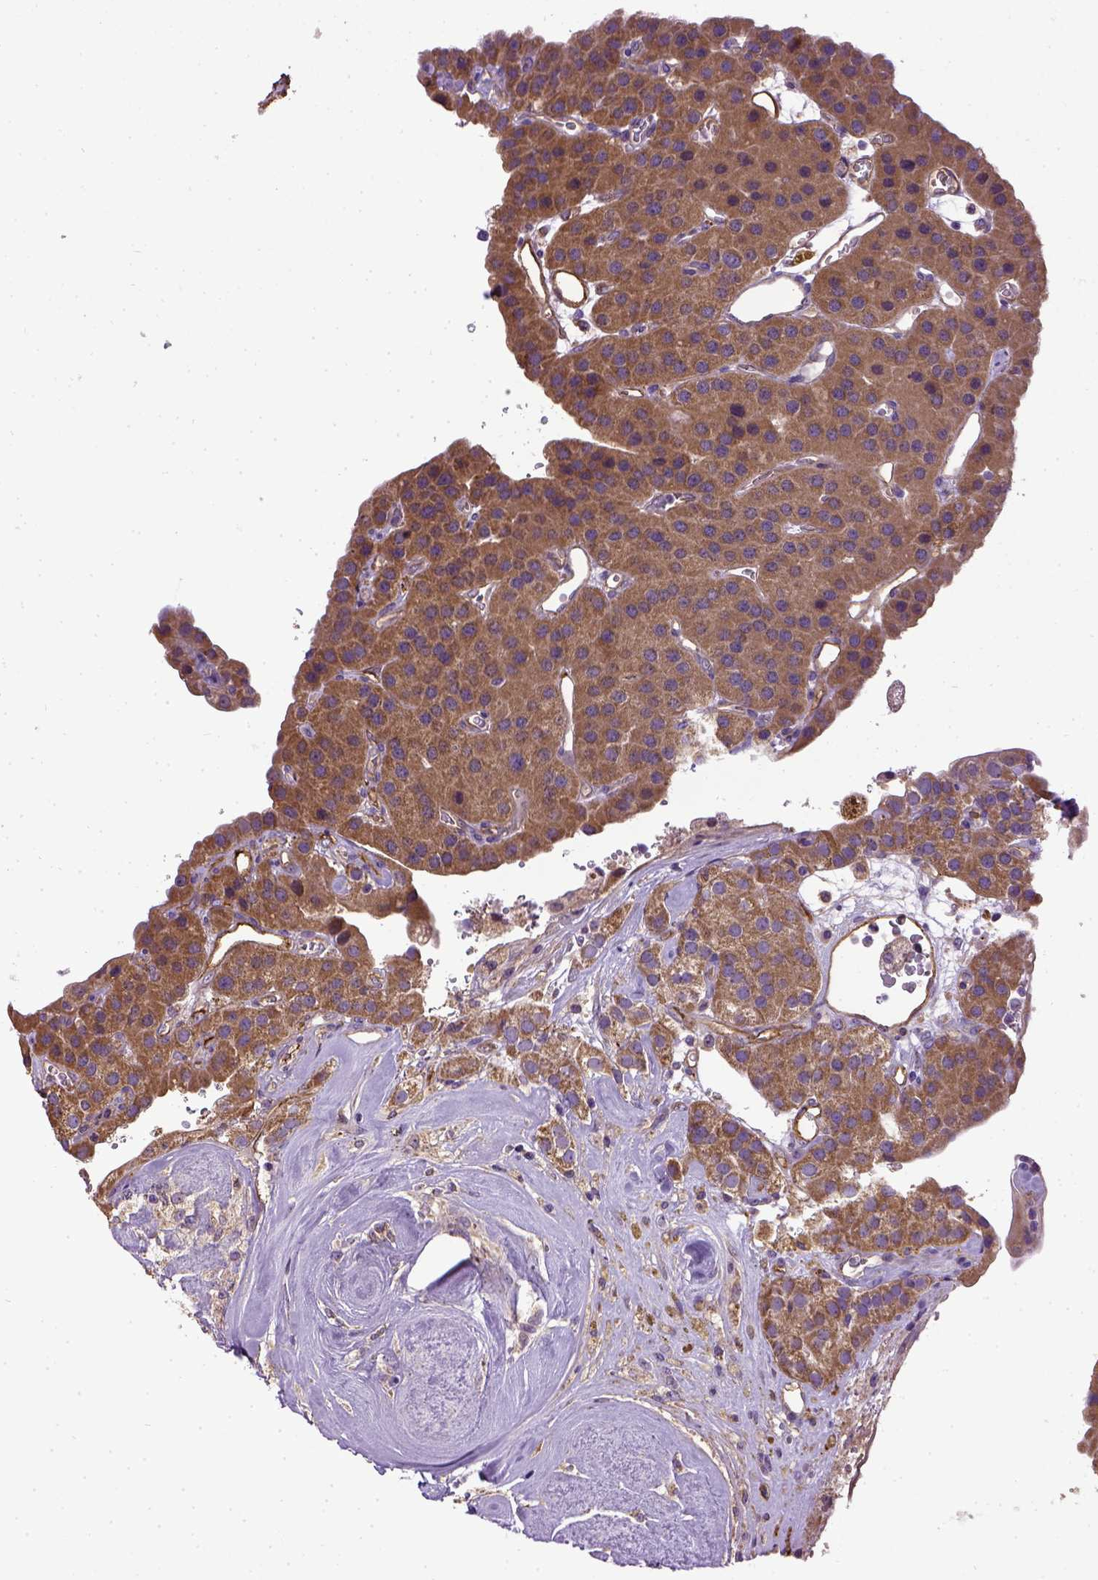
{"staining": {"intensity": "moderate", "quantity": ">75%", "location": "cytoplasmic/membranous"}, "tissue": "parathyroid gland", "cell_type": "Glandular cells", "image_type": "normal", "snomed": [{"axis": "morphology", "description": "Normal tissue, NOS"}, {"axis": "morphology", "description": "Adenoma, NOS"}, {"axis": "topography", "description": "Parathyroid gland"}], "caption": "Protein staining of unremarkable parathyroid gland shows moderate cytoplasmic/membranous expression in about >75% of glandular cells.", "gene": "ENG", "patient": {"sex": "female", "age": 86}}